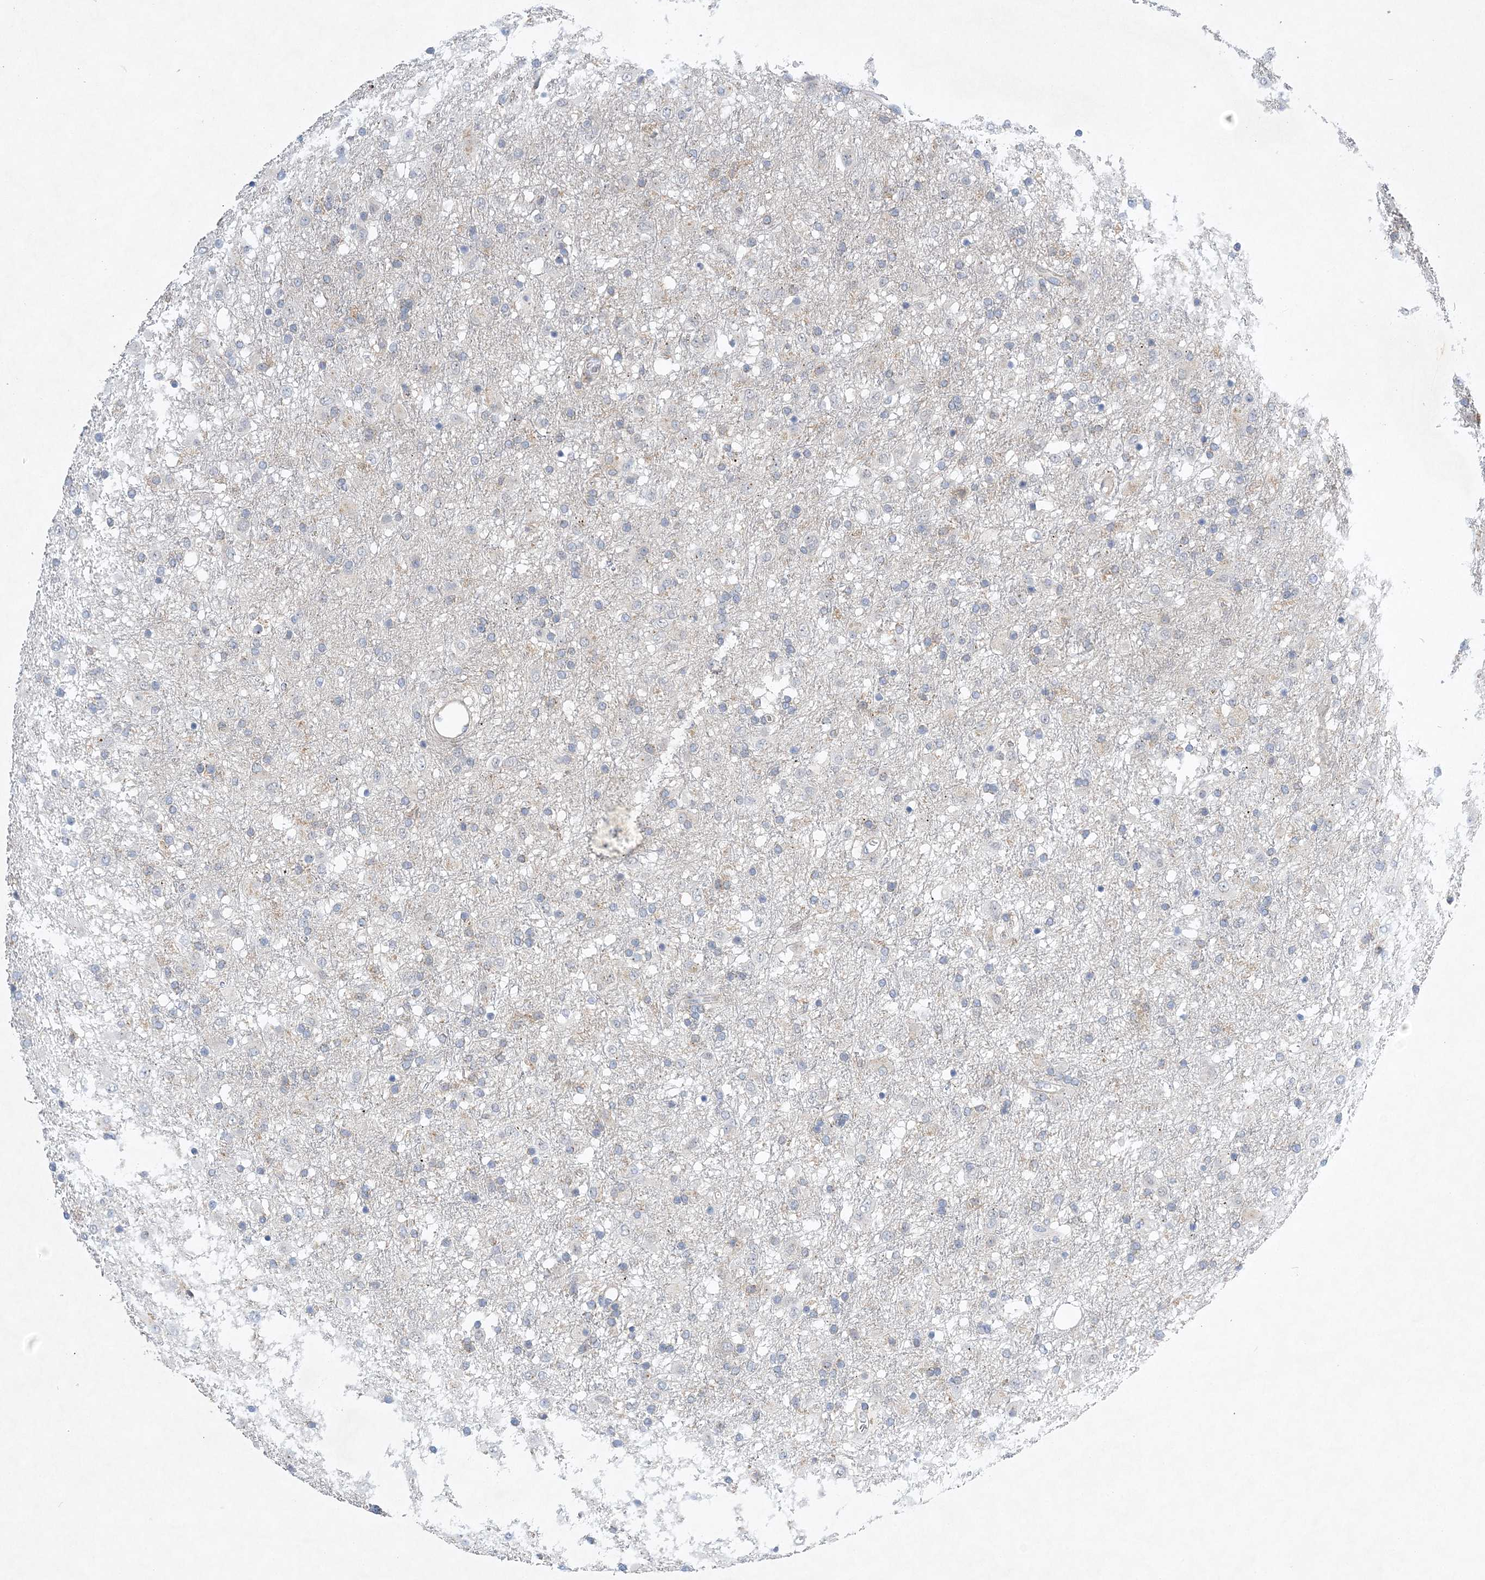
{"staining": {"intensity": "negative", "quantity": "none", "location": "none"}, "tissue": "glioma", "cell_type": "Tumor cells", "image_type": "cancer", "snomed": [{"axis": "morphology", "description": "Glioma, malignant, Low grade"}, {"axis": "topography", "description": "Brain"}], "caption": "Immunohistochemical staining of human malignant low-grade glioma displays no significant expression in tumor cells.", "gene": "ANKRD35", "patient": {"sex": "male", "age": 65}}